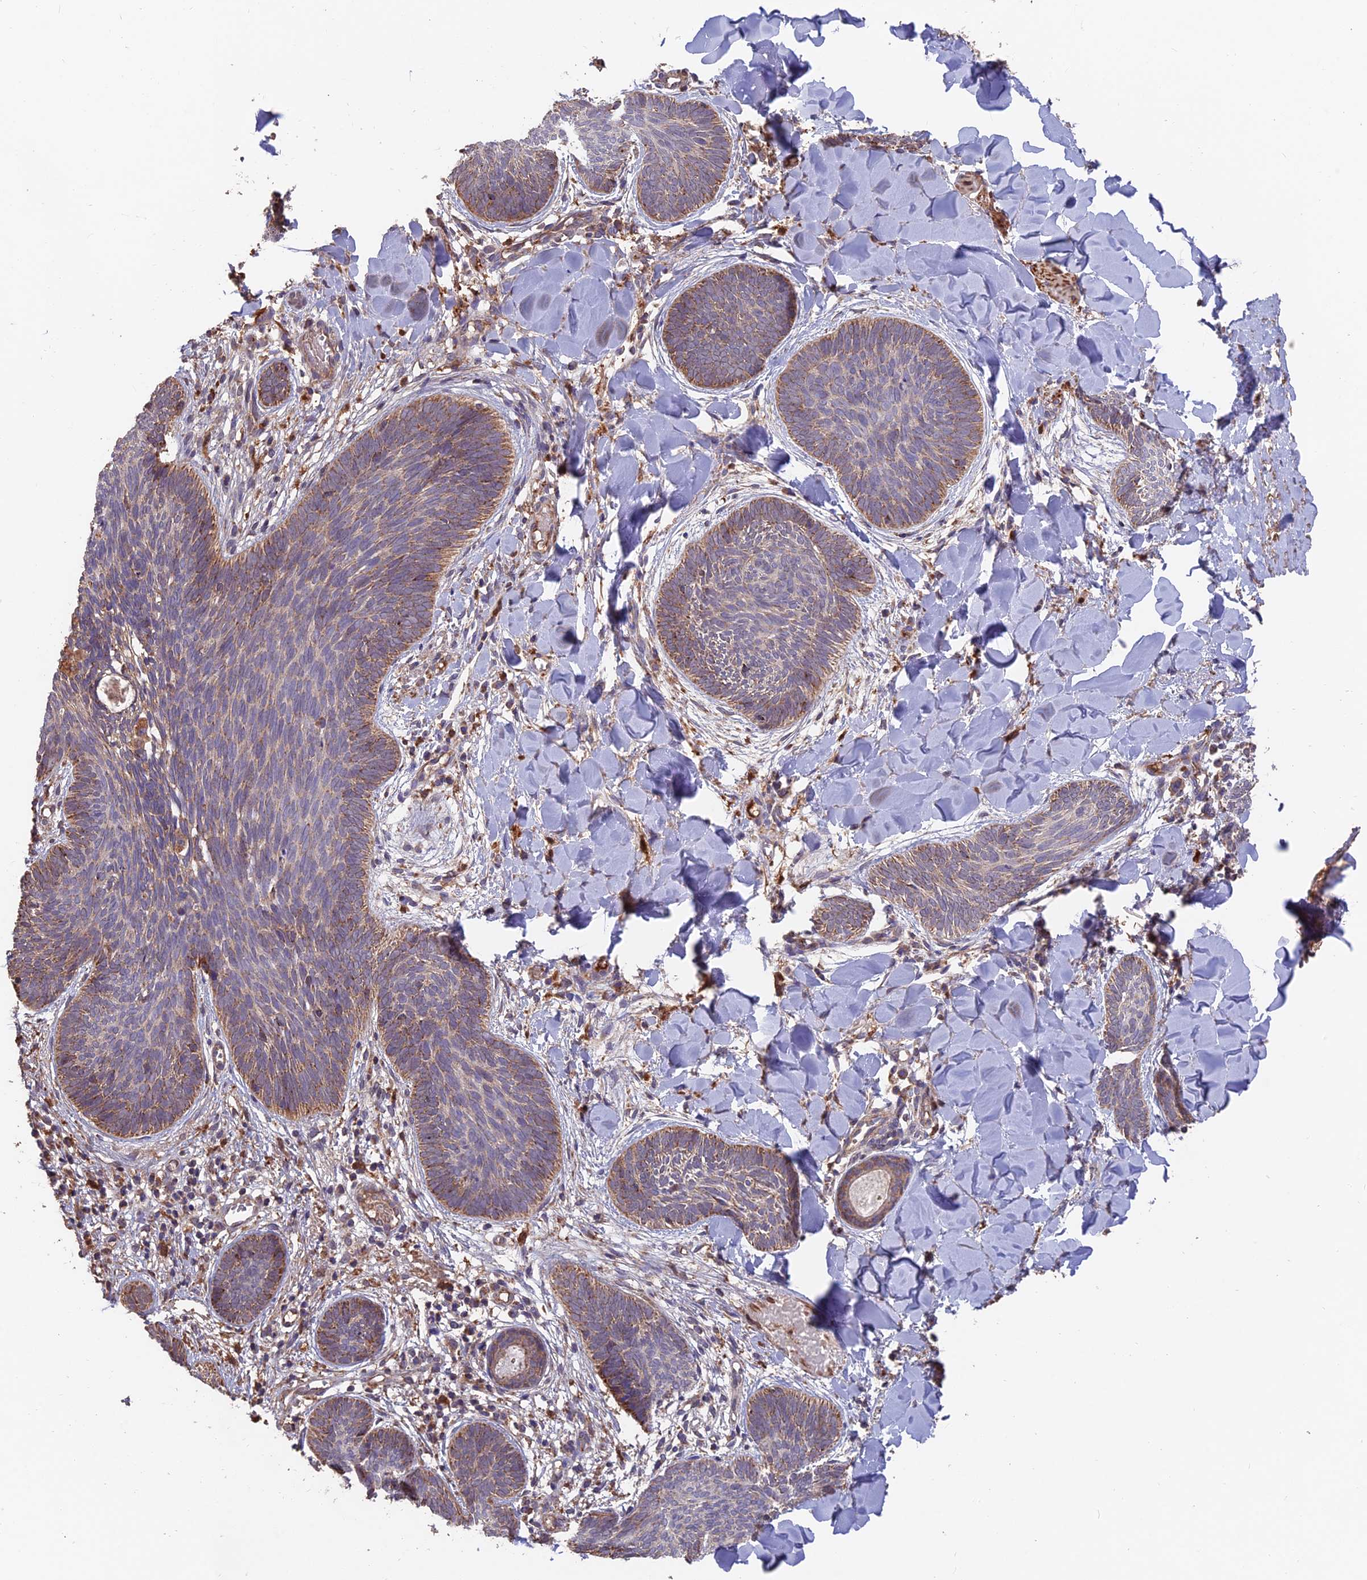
{"staining": {"intensity": "moderate", "quantity": "25%-75%", "location": "cytoplasmic/membranous"}, "tissue": "skin cancer", "cell_type": "Tumor cells", "image_type": "cancer", "snomed": [{"axis": "morphology", "description": "Basal cell carcinoma"}, {"axis": "topography", "description": "Skin"}], "caption": "Immunohistochemical staining of human skin basal cell carcinoma shows medium levels of moderate cytoplasmic/membranous positivity in about 25%-75% of tumor cells.", "gene": "IFT22", "patient": {"sex": "female", "age": 81}}